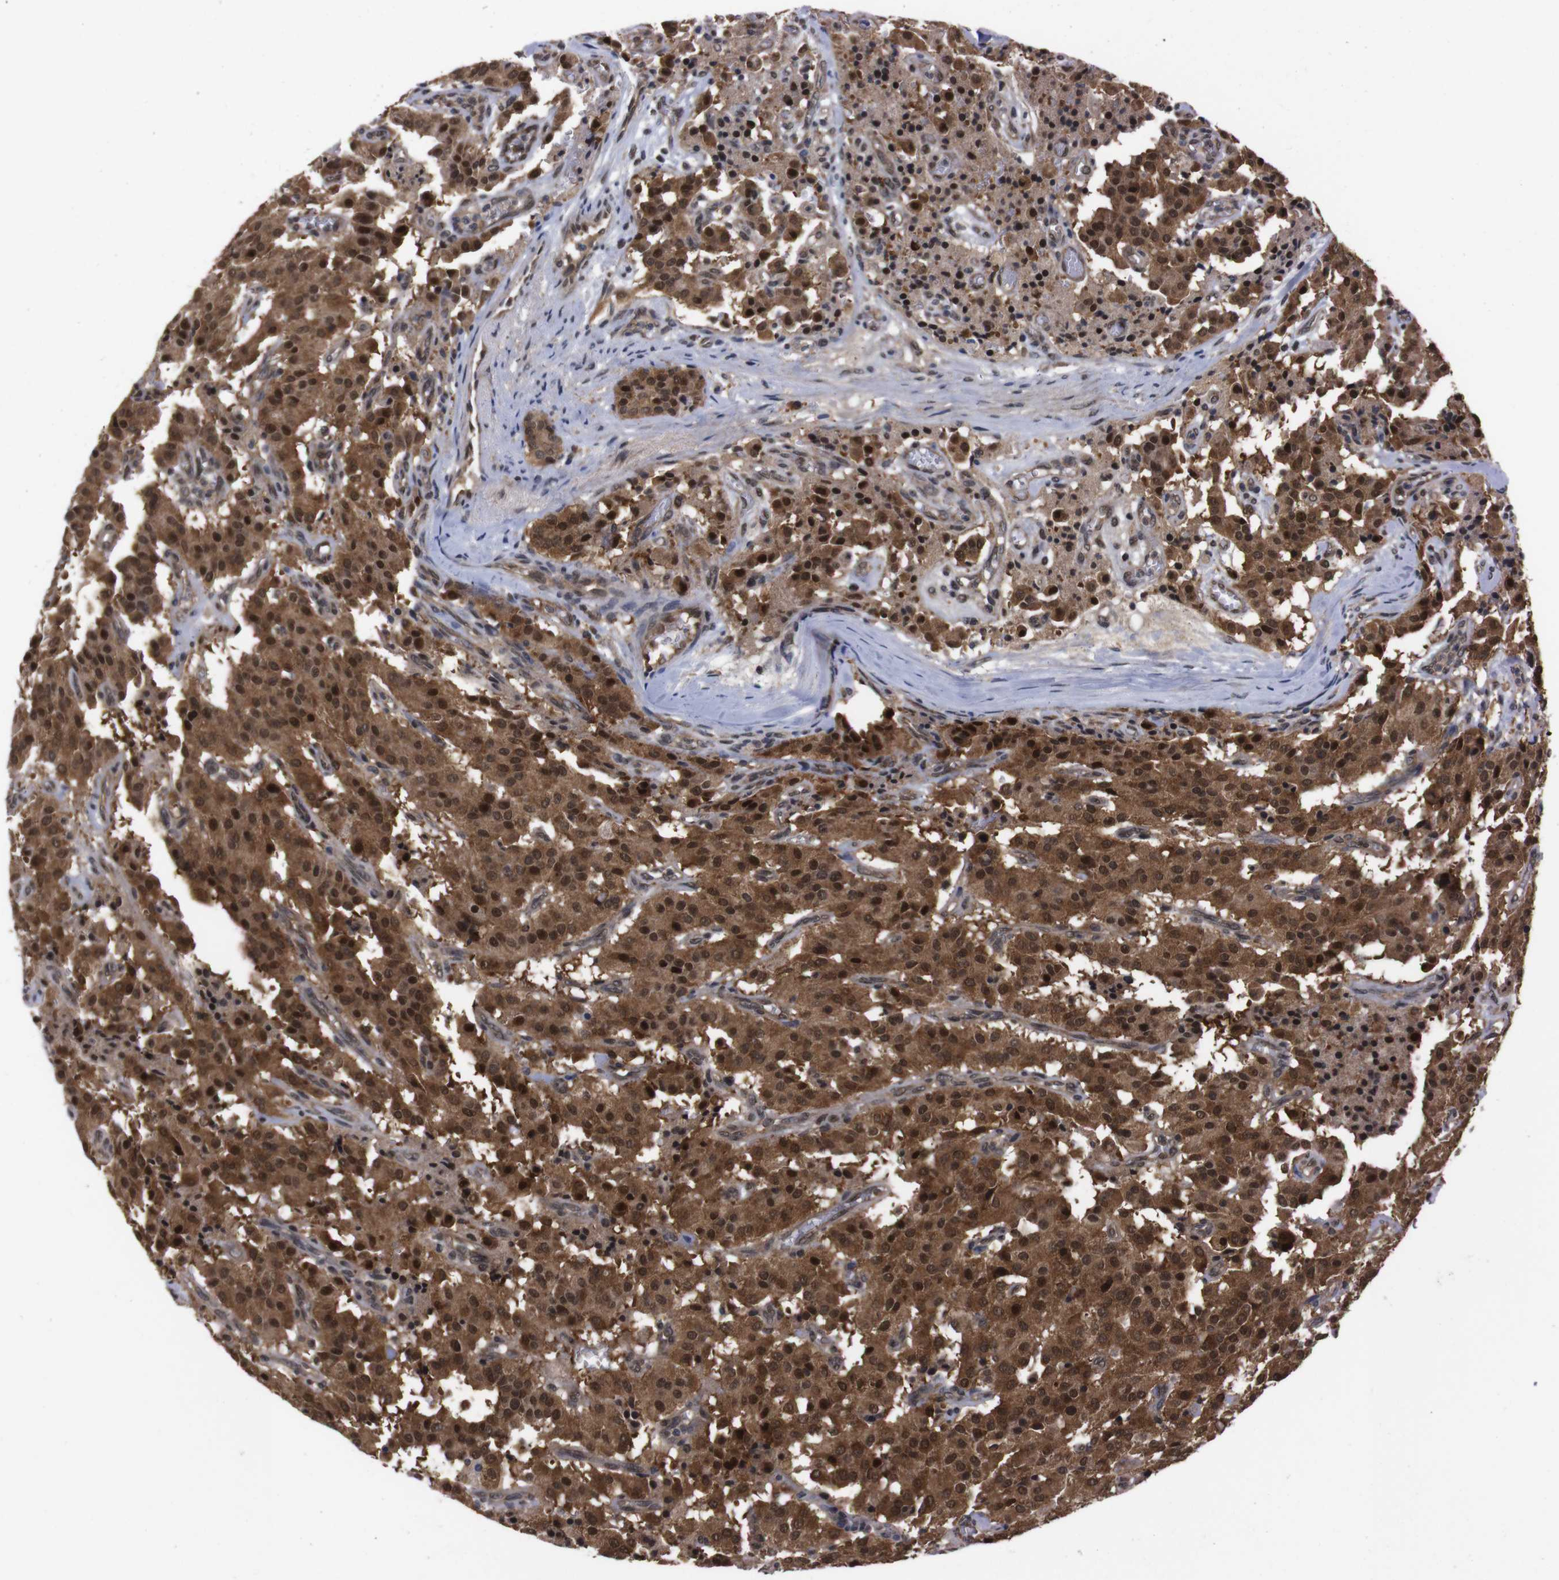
{"staining": {"intensity": "strong", "quantity": ">75%", "location": "cytoplasmic/membranous,nuclear"}, "tissue": "carcinoid", "cell_type": "Tumor cells", "image_type": "cancer", "snomed": [{"axis": "morphology", "description": "Carcinoid, malignant, NOS"}, {"axis": "topography", "description": "Lung"}], "caption": "Brown immunohistochemical staining in human carcinoid shows strong cytoplasmic/membranous and nuclear staining in about >75% of tumor cells.", "gene": "UBQLN2", "patient": {"sex": "male", "age": 30}}